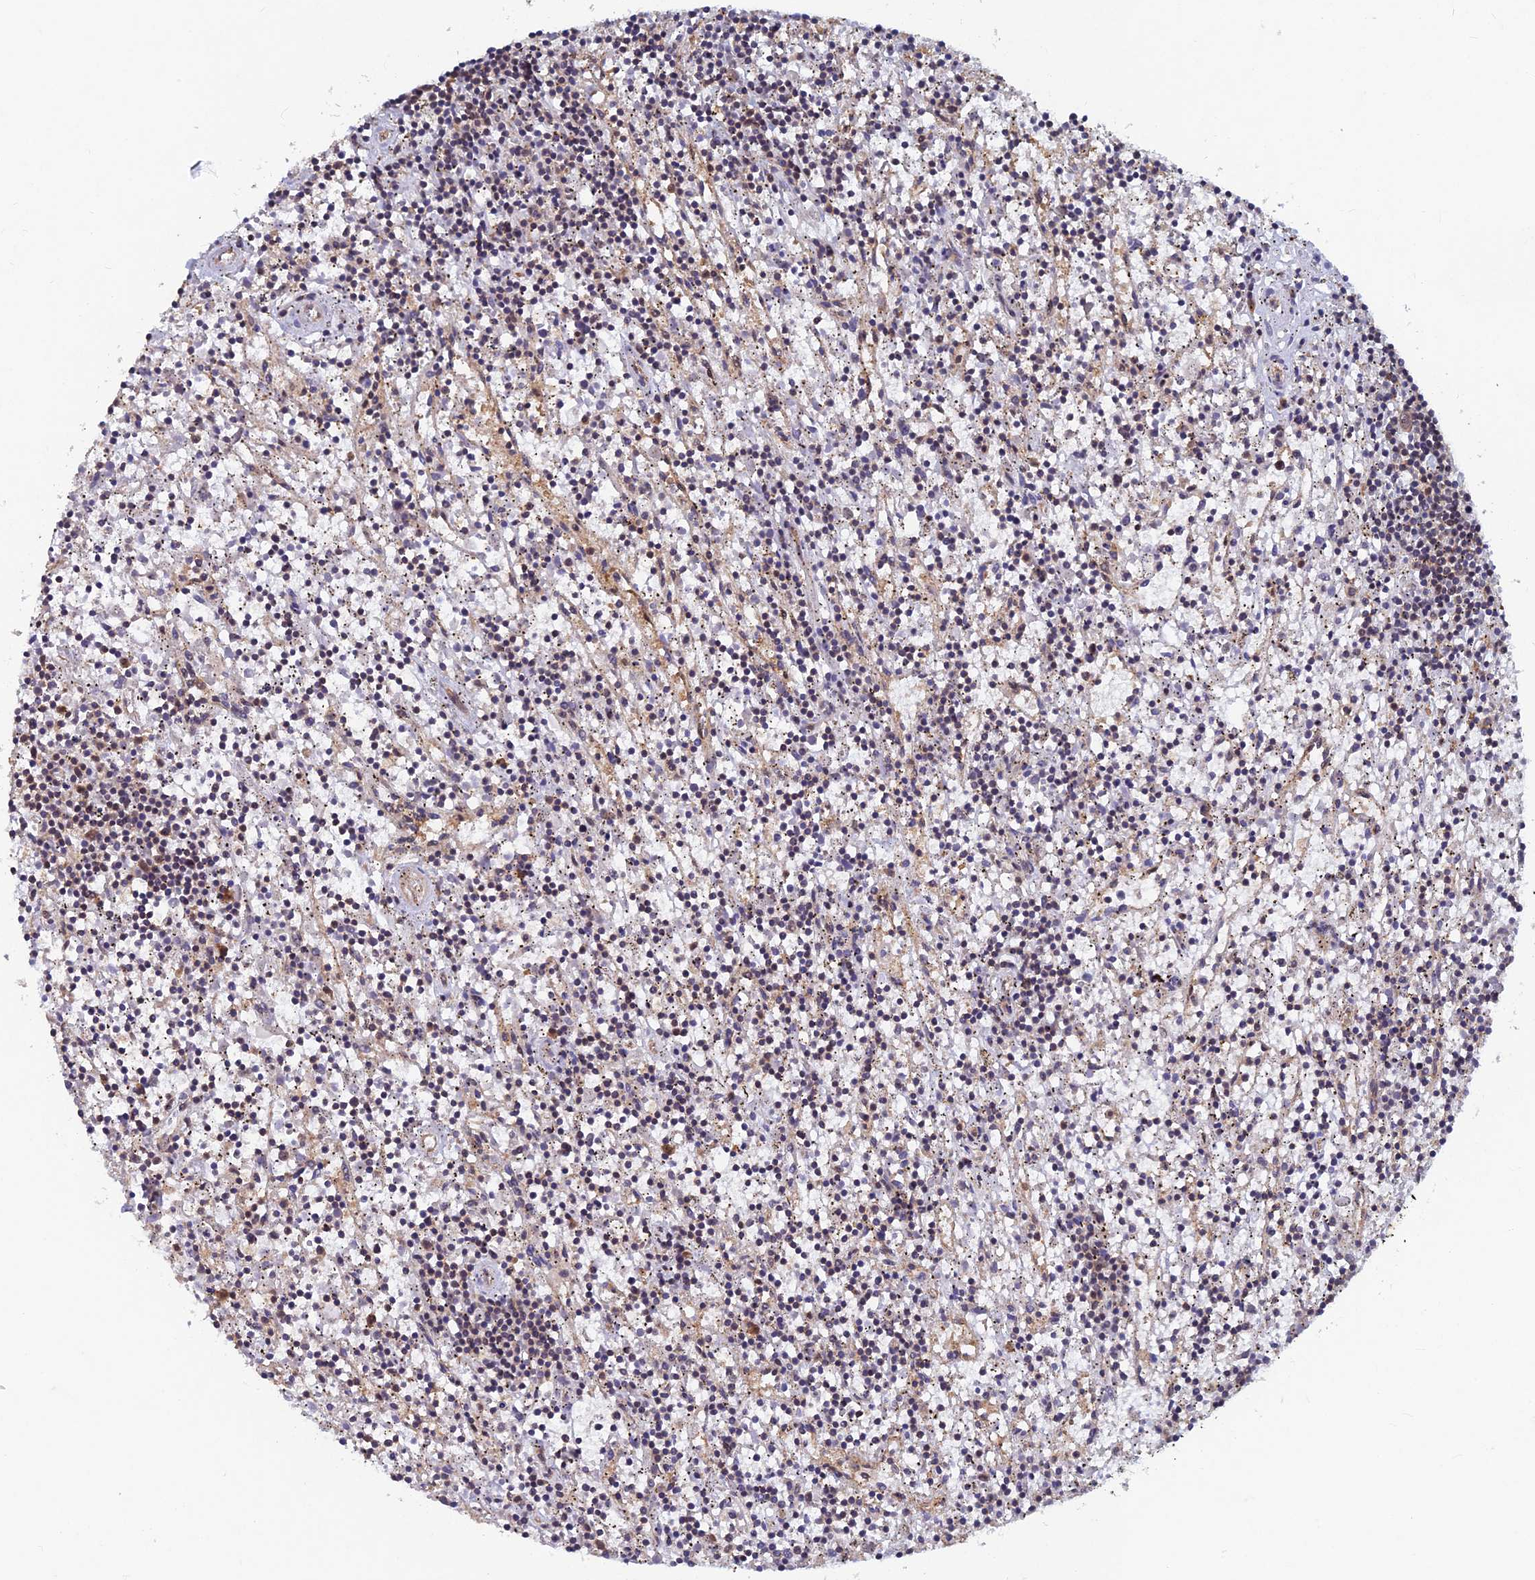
{"staining": {"intensity": "negative", "quantity": "none", "location": "none"}, "tissue": "lymphoma", "cell_type": "Tumor cells", "image_type": "cancer", "snomed": [{"axis": "morphology", "description": "Malignant lymphoma, non-Hodgkin's type, Low grade"}, {"axis": "topography", "description": "Spleen"}], "caption": "Immunohistochemical staining of human lymphoma displays no significant staining in tumor cells.", "gene": "NCAPG", "patient": {"sex": "male", "age": 76}}